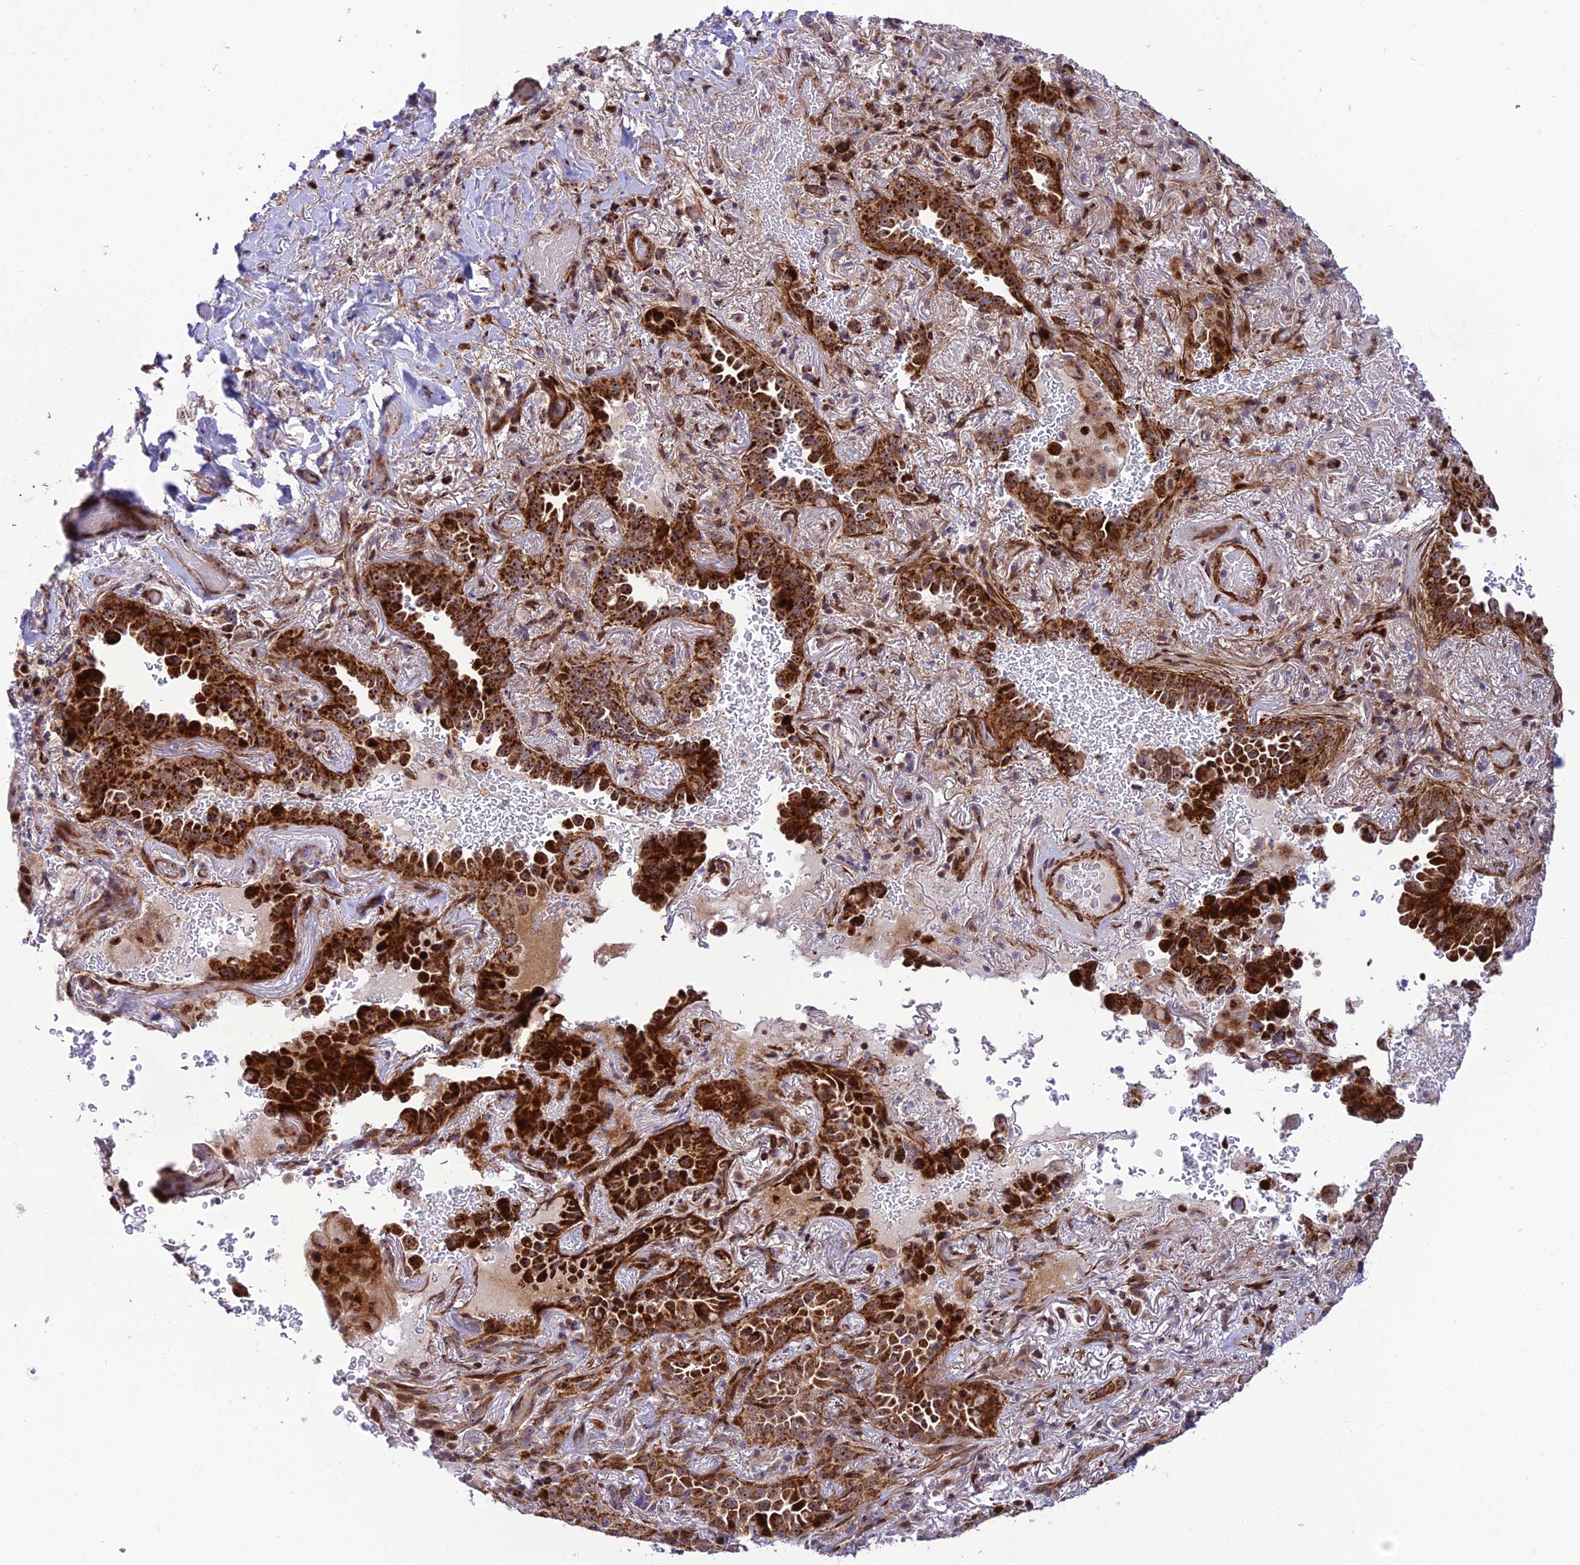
{"staining": {"intensity": "strong", "quantity": ">75%", "location": "cytoplasmic/membranous"}, "tissue": "lung cancer", "cell_type": "Tumor cells", "image_type": "cancer", "snomed": [{"axis": "morphology", "description": "Adenocarcinoma, NOS"}, {"axis": "topography", "description": "Lung"}], "caption": "Immunohistochemistry (IHC) (DAB) staining of human lung adenocarcinoma shows strong cytoplasmic/membranous protein staining in about >75% of tumor cells.", "gene": "KBTBD7", "patient": {"sex": "female", "age": 69}}